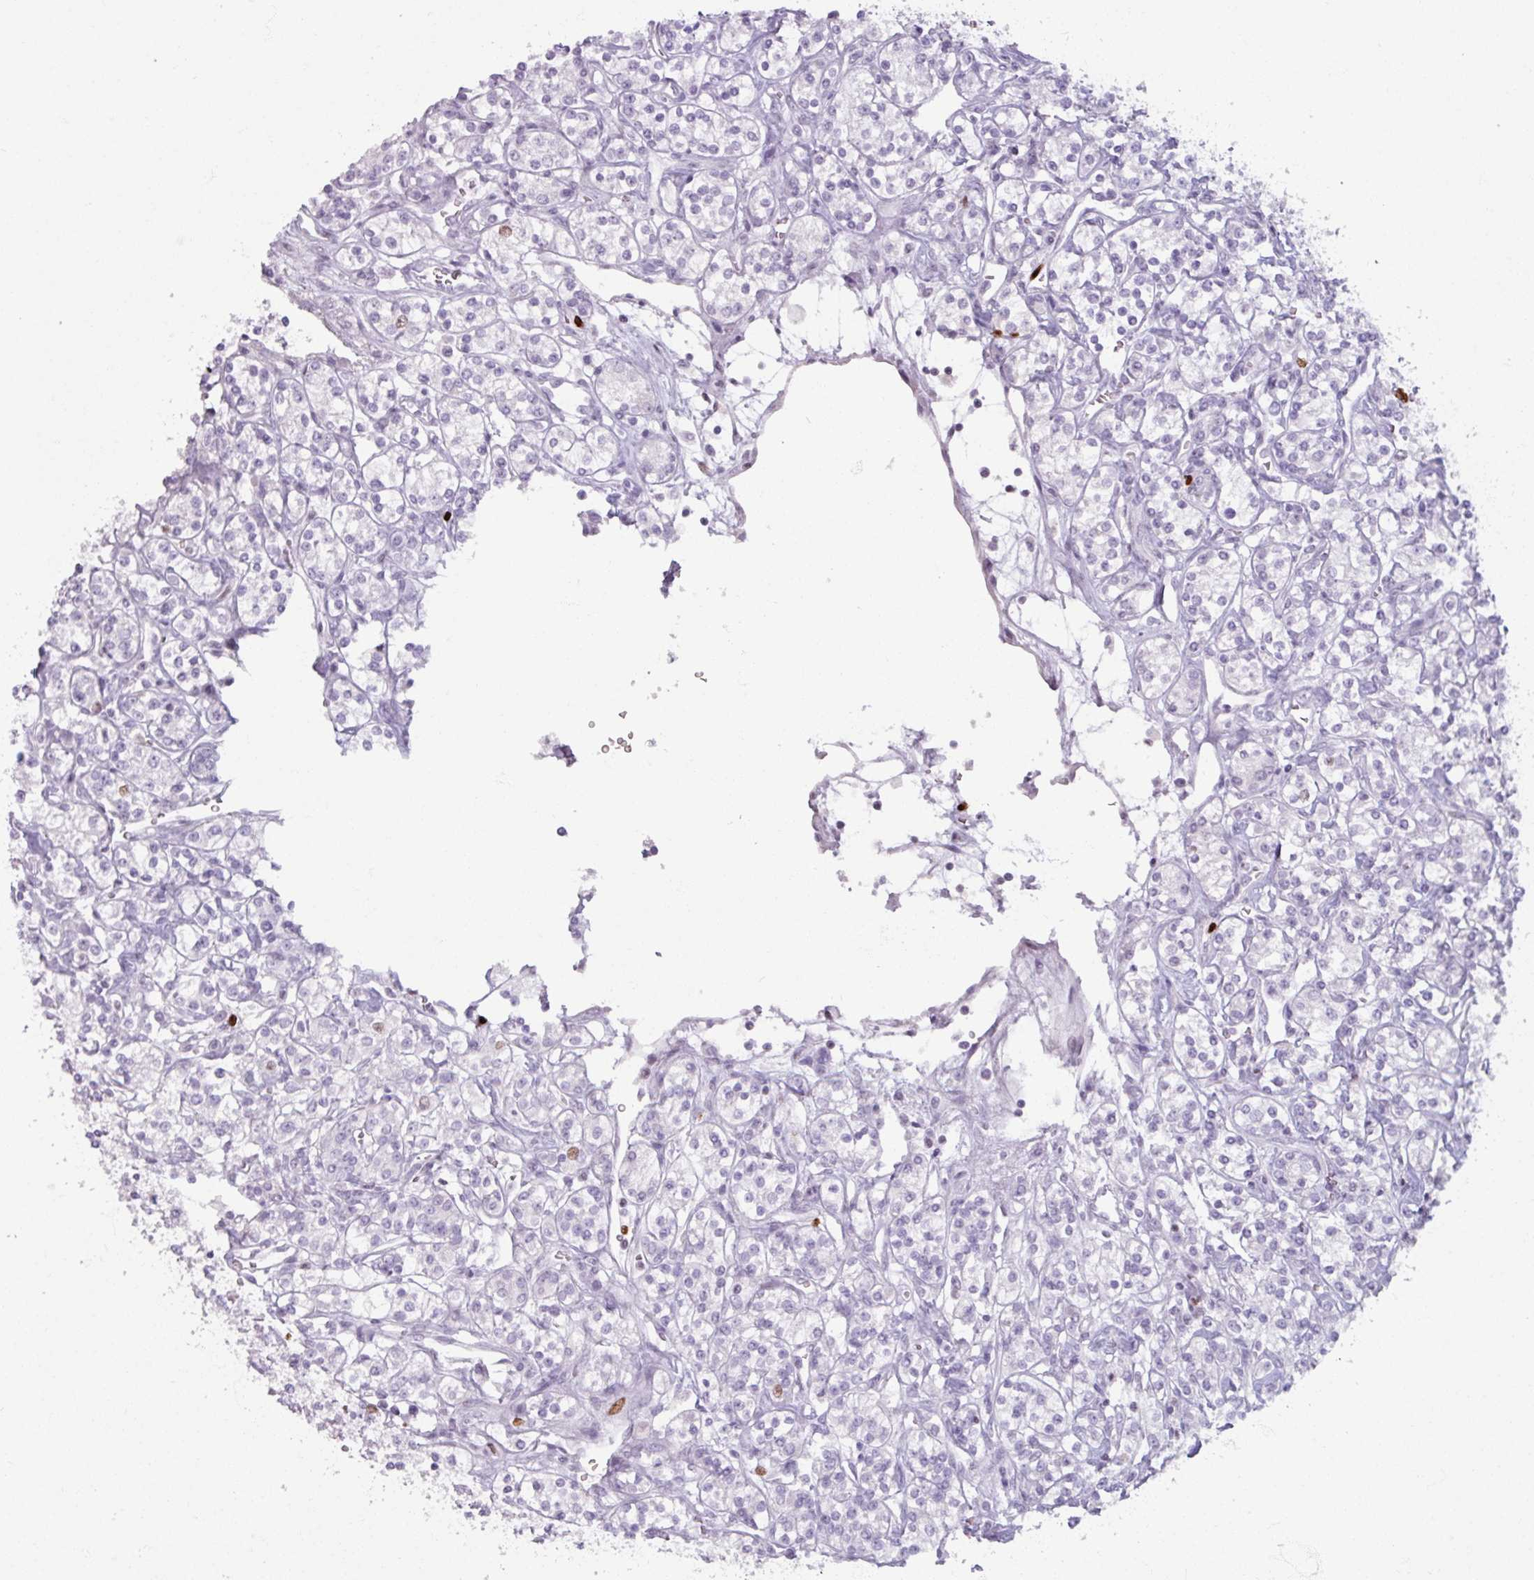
{"staining": {"intensity": "moderate", "quantity": "<25%", "location": "nuclear"}, "tissue": "renal cancer", "cell_type": "Tumor cells", "image_type": "cancer", "snomed": [{"axis": "morphology", "description": "Adenocarcinoma, NOS"}, {"axis": "topography", "description": "Kidney"}], "caption": "This micrograph displays immunohistochemistry (IHC) staining of human renal adenocarcinoma, with low moderate nuclear positivity in about <25% of tumor cells.", "gene": "ATAD2", "patient": {"sex": "male", "age": 77}}